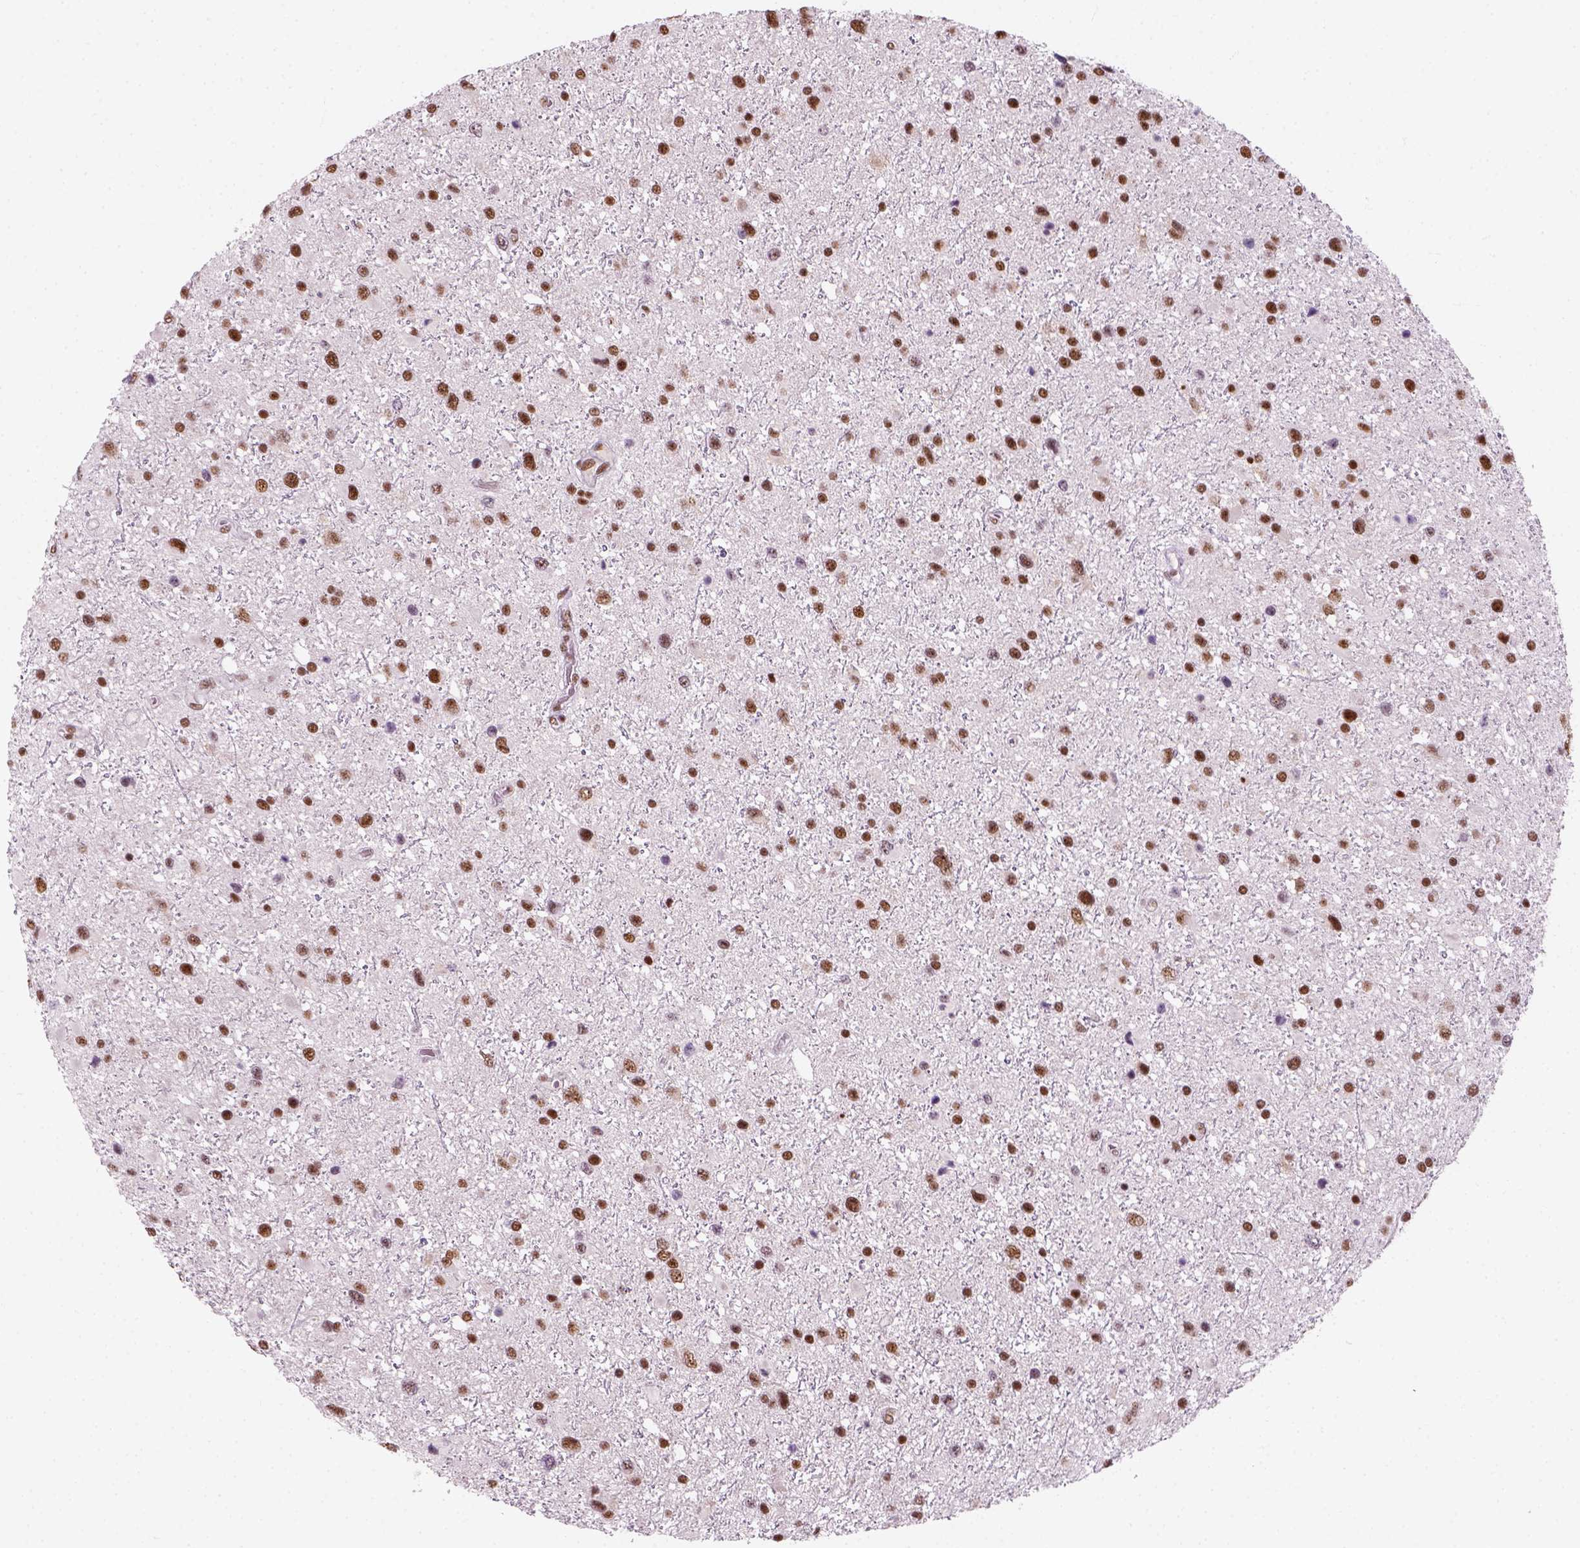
{"staining": {"intensity": "strong", "quantity": ">75%", "location": "nuclear"}, "tissue": "glioma", "cell_type": "Tumor cells", "image_type": "cancer", "snomed": [{"axis": "morphology", "description": "Glioma, malignant, Low grade"}, {"axis": "topography", "description": "Brain"}], "caption": "The histopathology image reveals immunohistochemical staining of malignant glioma (low-grade). There is strong nuclear expression is identified in about >75% of tumor cells. The protein is shown in brown color, while the nuclei are stained blue.", "gene": "GTF2F1", "patient": {"sex": "female", "age": 32}}